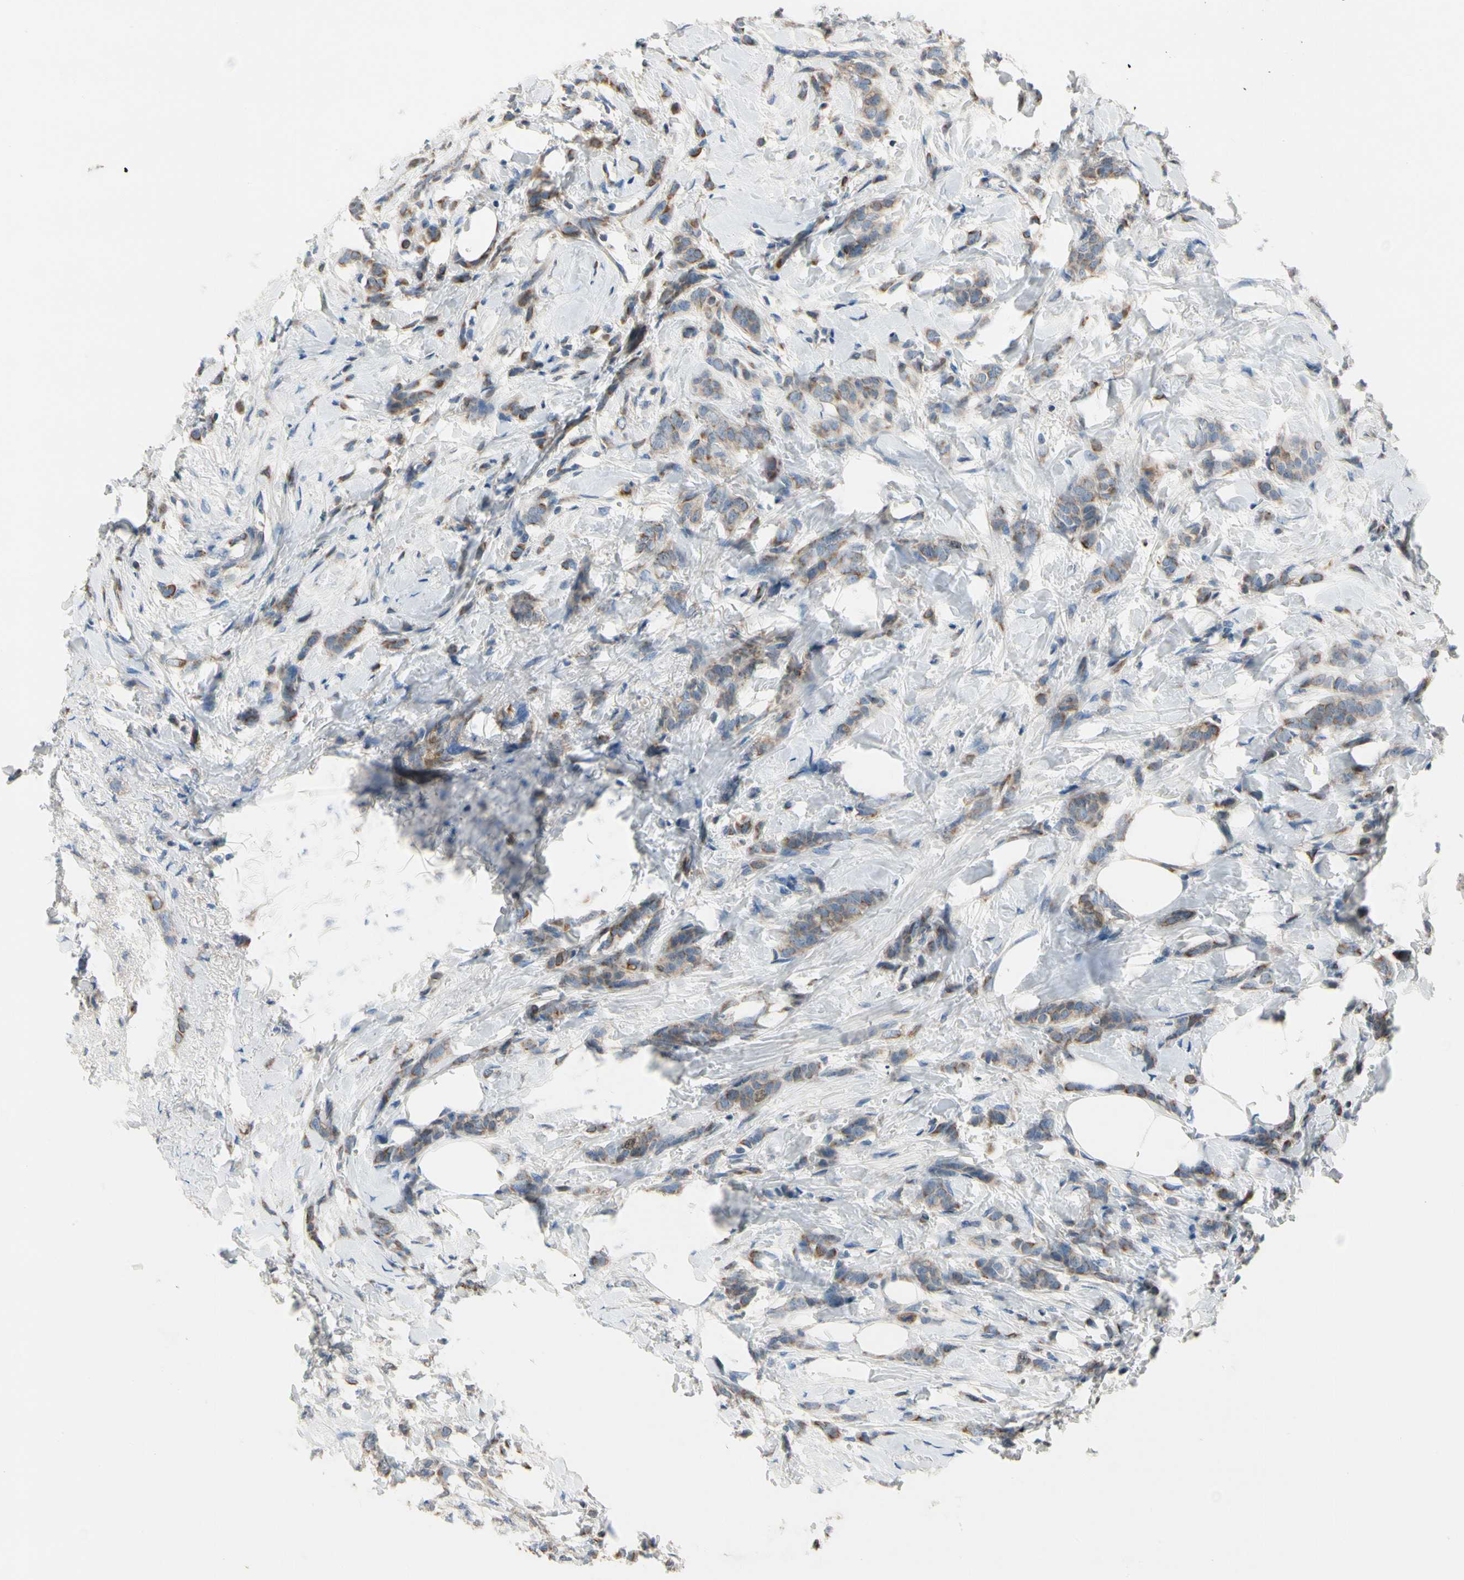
{"staining": {"intensity": "weak", "quantity": ">75%", "location": "cytoplasmic/membranous"}, "tissue": "breast cancer", "cell_type": "Tumor cells", "image_type": "cancer", "snomed": [{"axis": "morphology", "description": "Lobular carcinoma, in situ"}, {"axis": "morphology", "description": "Lobular carcinoma"}, {"axis": "topography", "description": "Breast"}], "caption": "This photomicrograph reveals IHC staining of human lobular carcinoma (breast), with low weak cytoplasmic/membranous expression in about >75% of tumor cells.", "gene": "HJURP", "patient": {"sex": "female", "age": 41}}